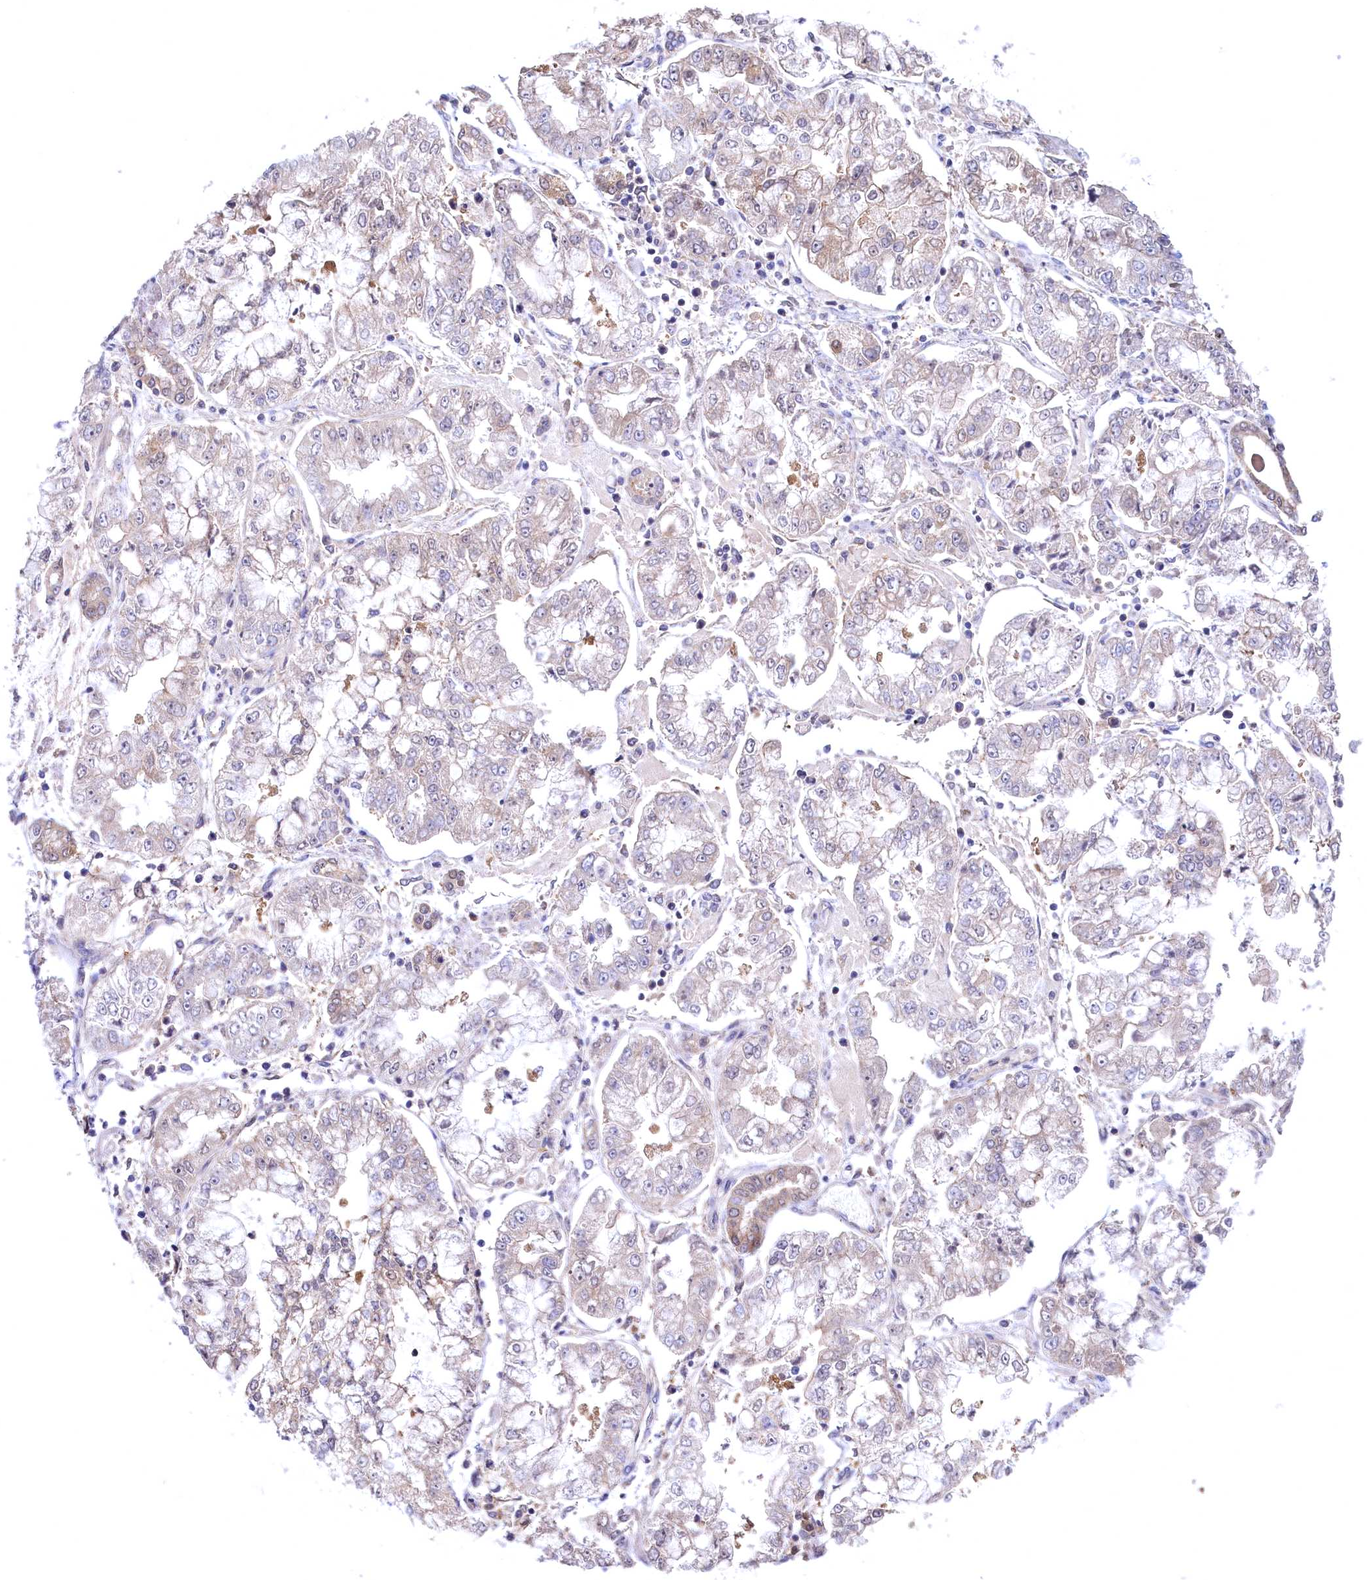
{"staining": {"intensity": "negative", "quantity": "none", "location": "none"}, "tissue": "stomach cancer", "cell_type": "Tumor cells", "image_type": "cancer", "snomed": [{"axis": "morphology", "description": "Adenocarcinoma, NOS"}, {"axis": "topography", "description": "Stomach"}], "caption": "Stomach cancer was stained to show a protein in brown. There is no significant staining in tumor cells. Nuclei are stained in blue.", "gene": "C11orf54", "patient": {"sex": "male", "age": 76}}